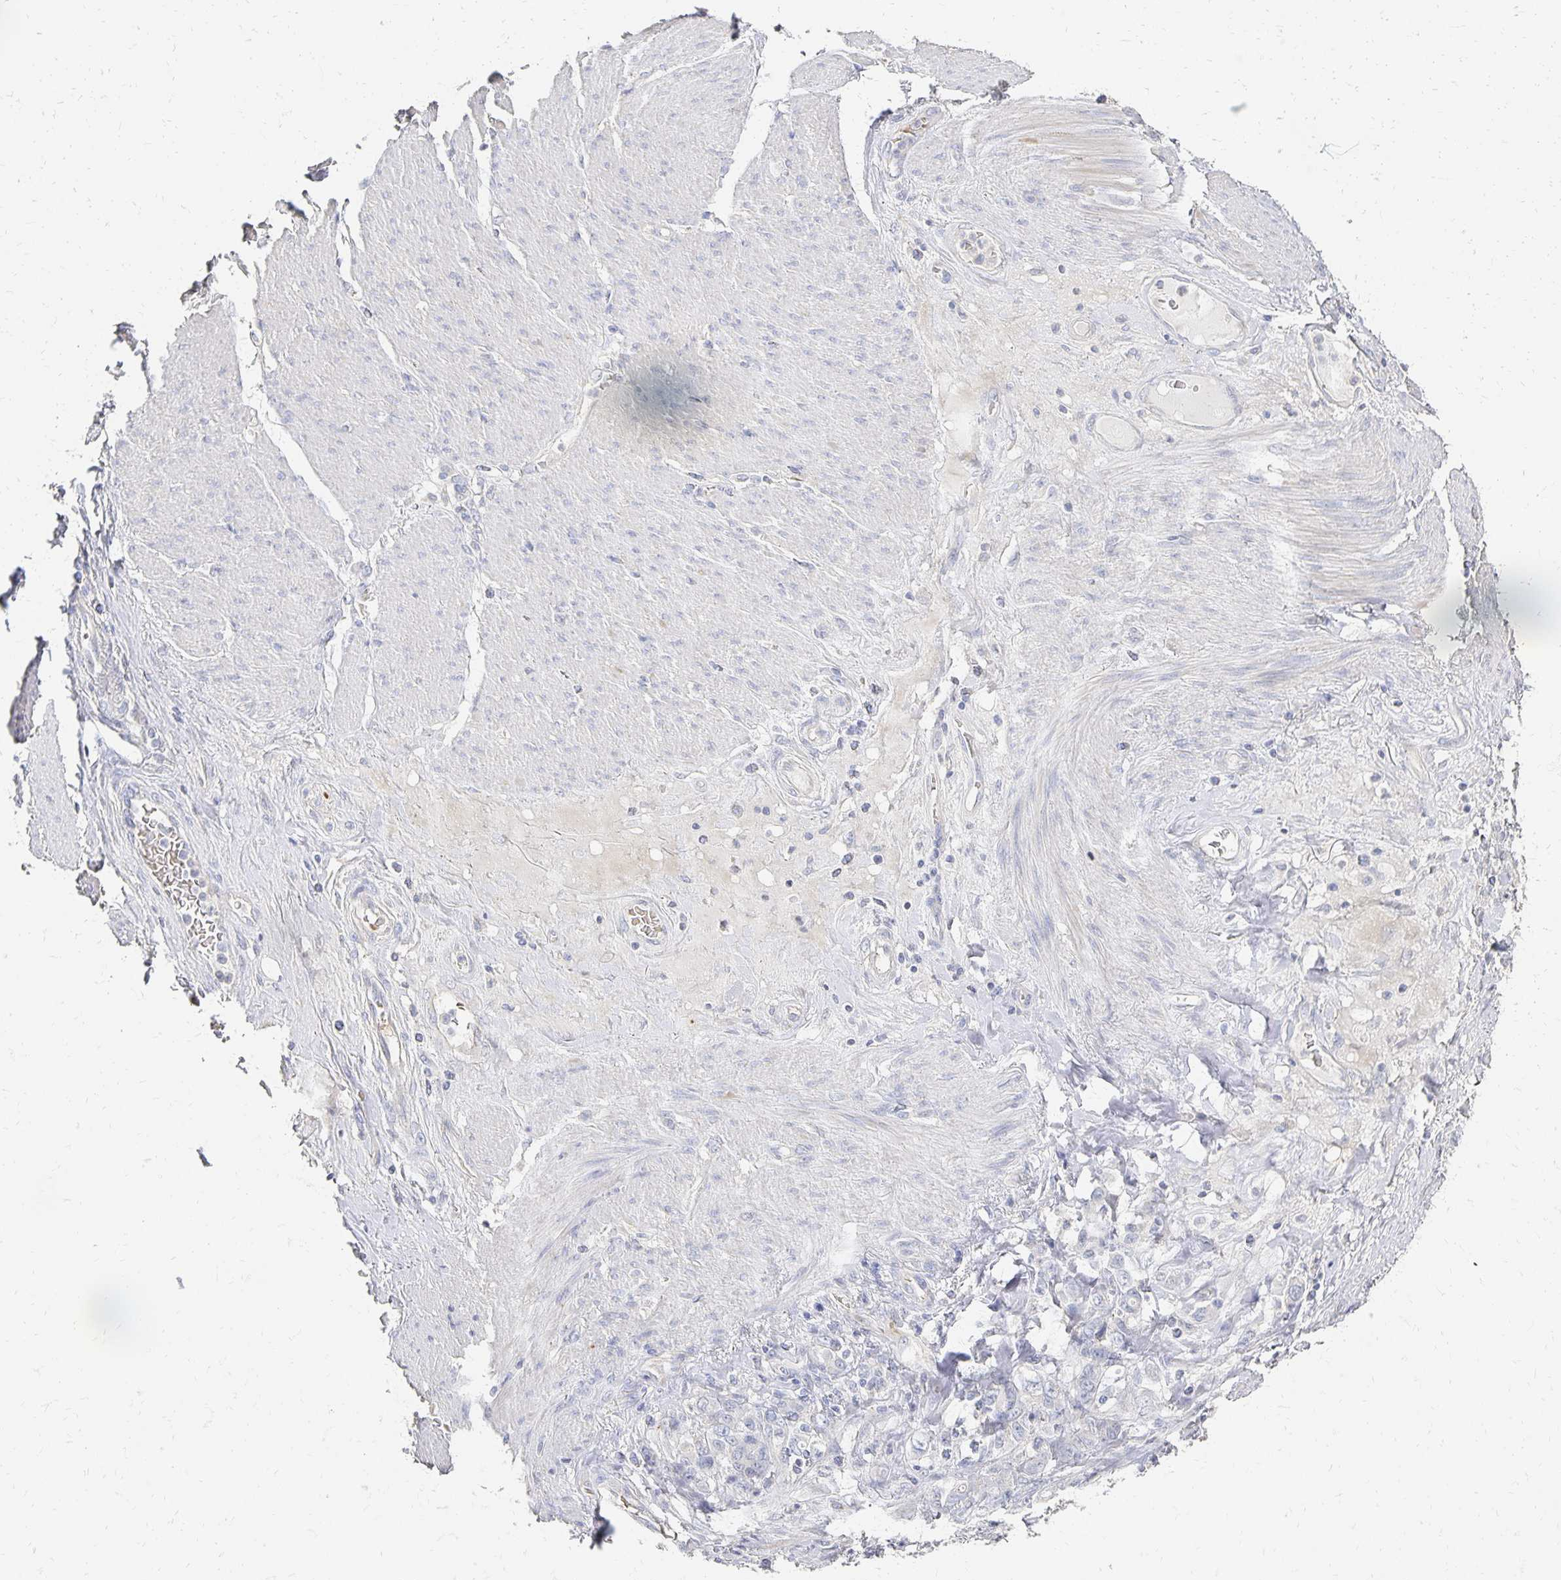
{"staining": {"intensity": "negative", "quantity": "none", "location": "none"}, "tissue": "stomach cancer", "cell_type": "Tumor cells", "image_type": "cancer", "snomed": [{"axis": "morphology", "description": "Adenocarcinoma, NOS"}, {"axis": "topography", "description": "Stomach"}], "caption": "Tumor cells are negative for protein expression in human stomach cancer (adenocarcinoma).", "gene": "CST6", "patient": {"sex": "female", "age": 79}}